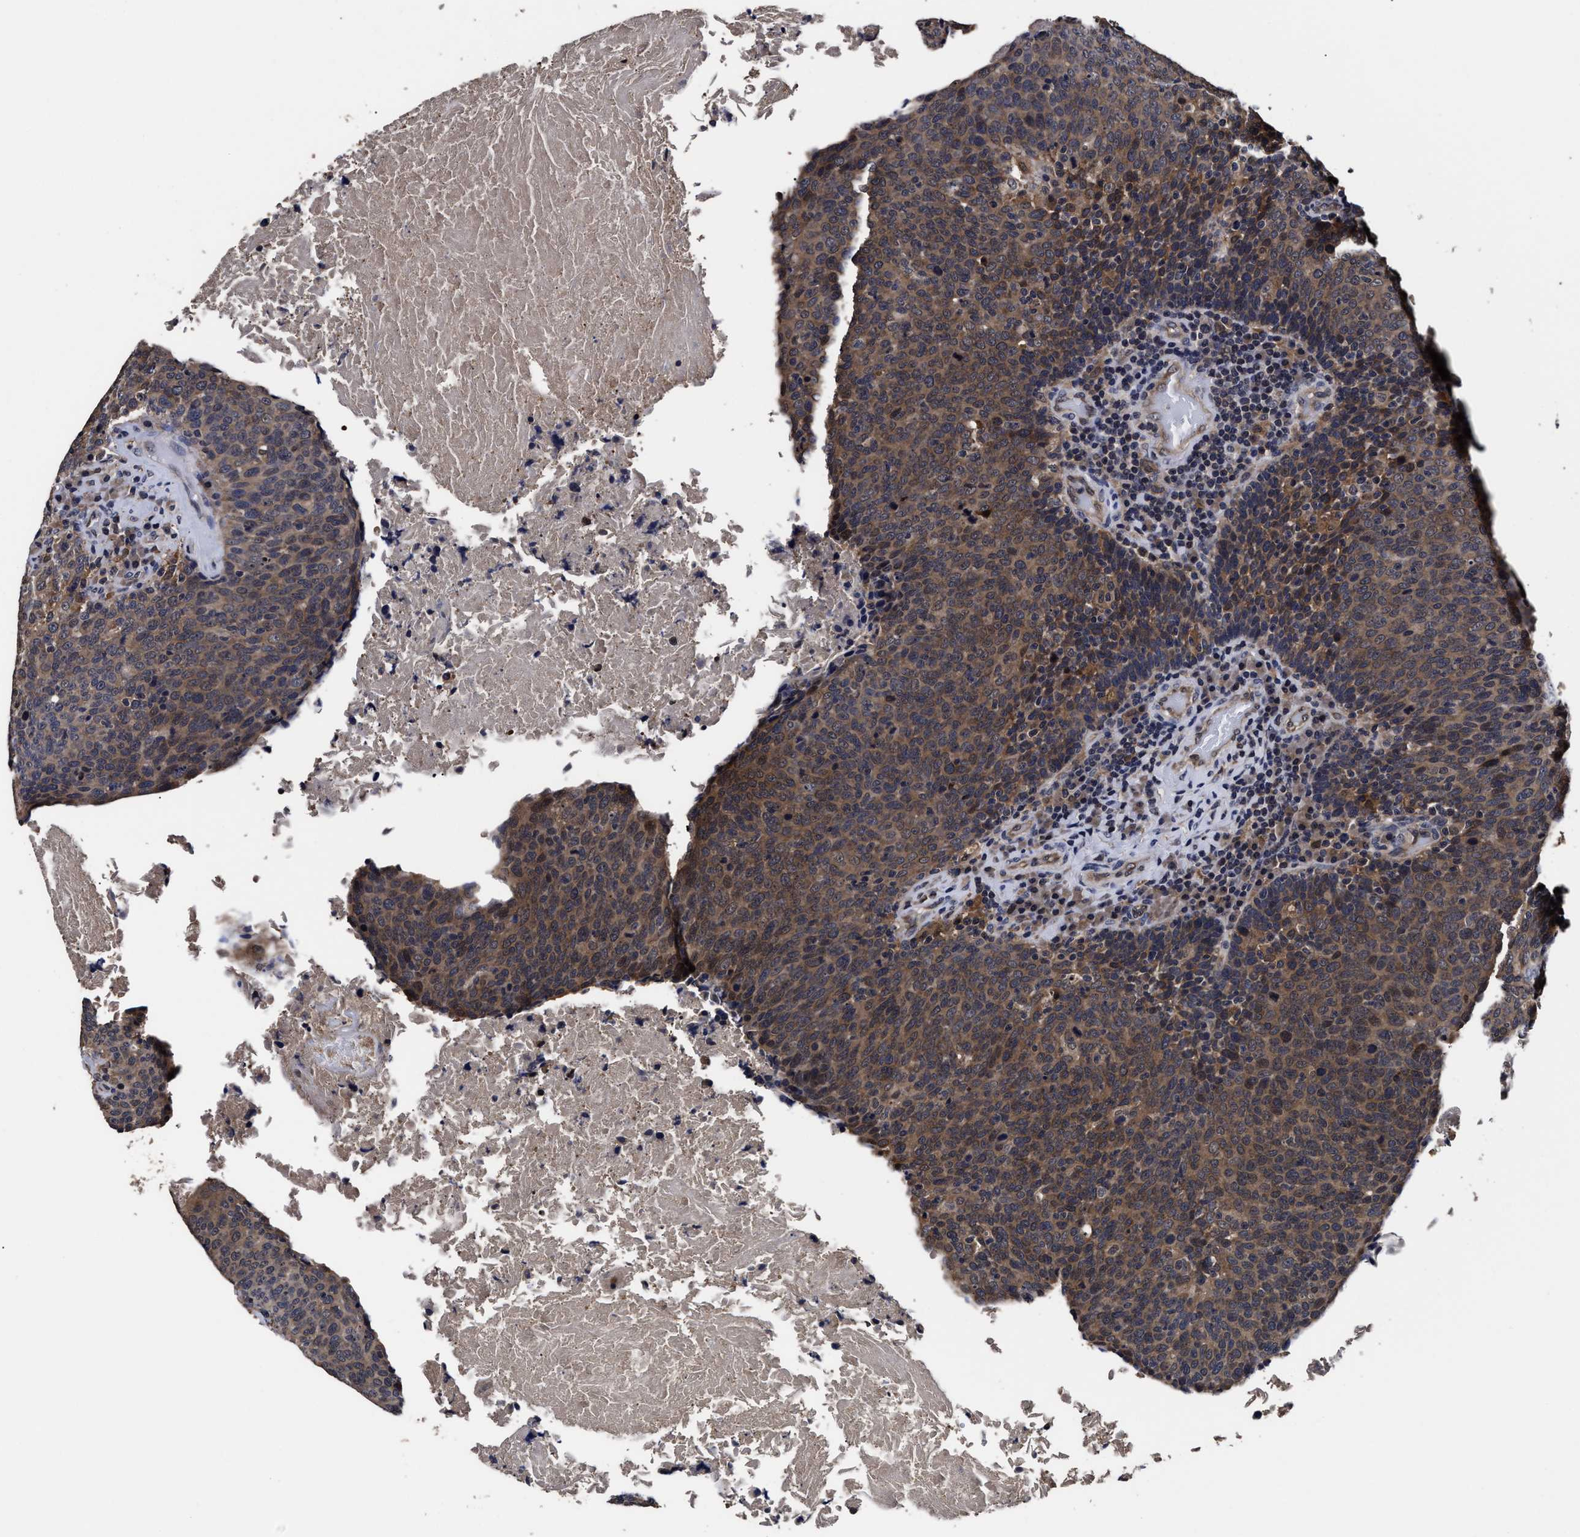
{"staining": {"intensity": "moderate", "quantity": ">75%", "location": "cytoplasmic/membranous"}, "tissue": "head and neck cancer", "cell_type": "Tumor cells", "image_type": "cancer", "snomed": [{"axis": "morphology", "description": "Squamous cell carcinoma, NOS"}, {"axis": "morphology", "description": "Squamous cell carcinoma, metastatic, NOS"}, {"axis": "topography", "description": "Lymph node"}, {"axis": "topography", "description": "Head-Neck"}], "caption": "A photomicrograph showing moderate cytoplasmic/membranous staining in approximately >75% of tumor cells in head and neck metastatic squamous cell carcinoma, as visualized by brown immunohistochemical staining.", "gene": "SOCS5", "patient": {"sex": "male", "age": 62}}